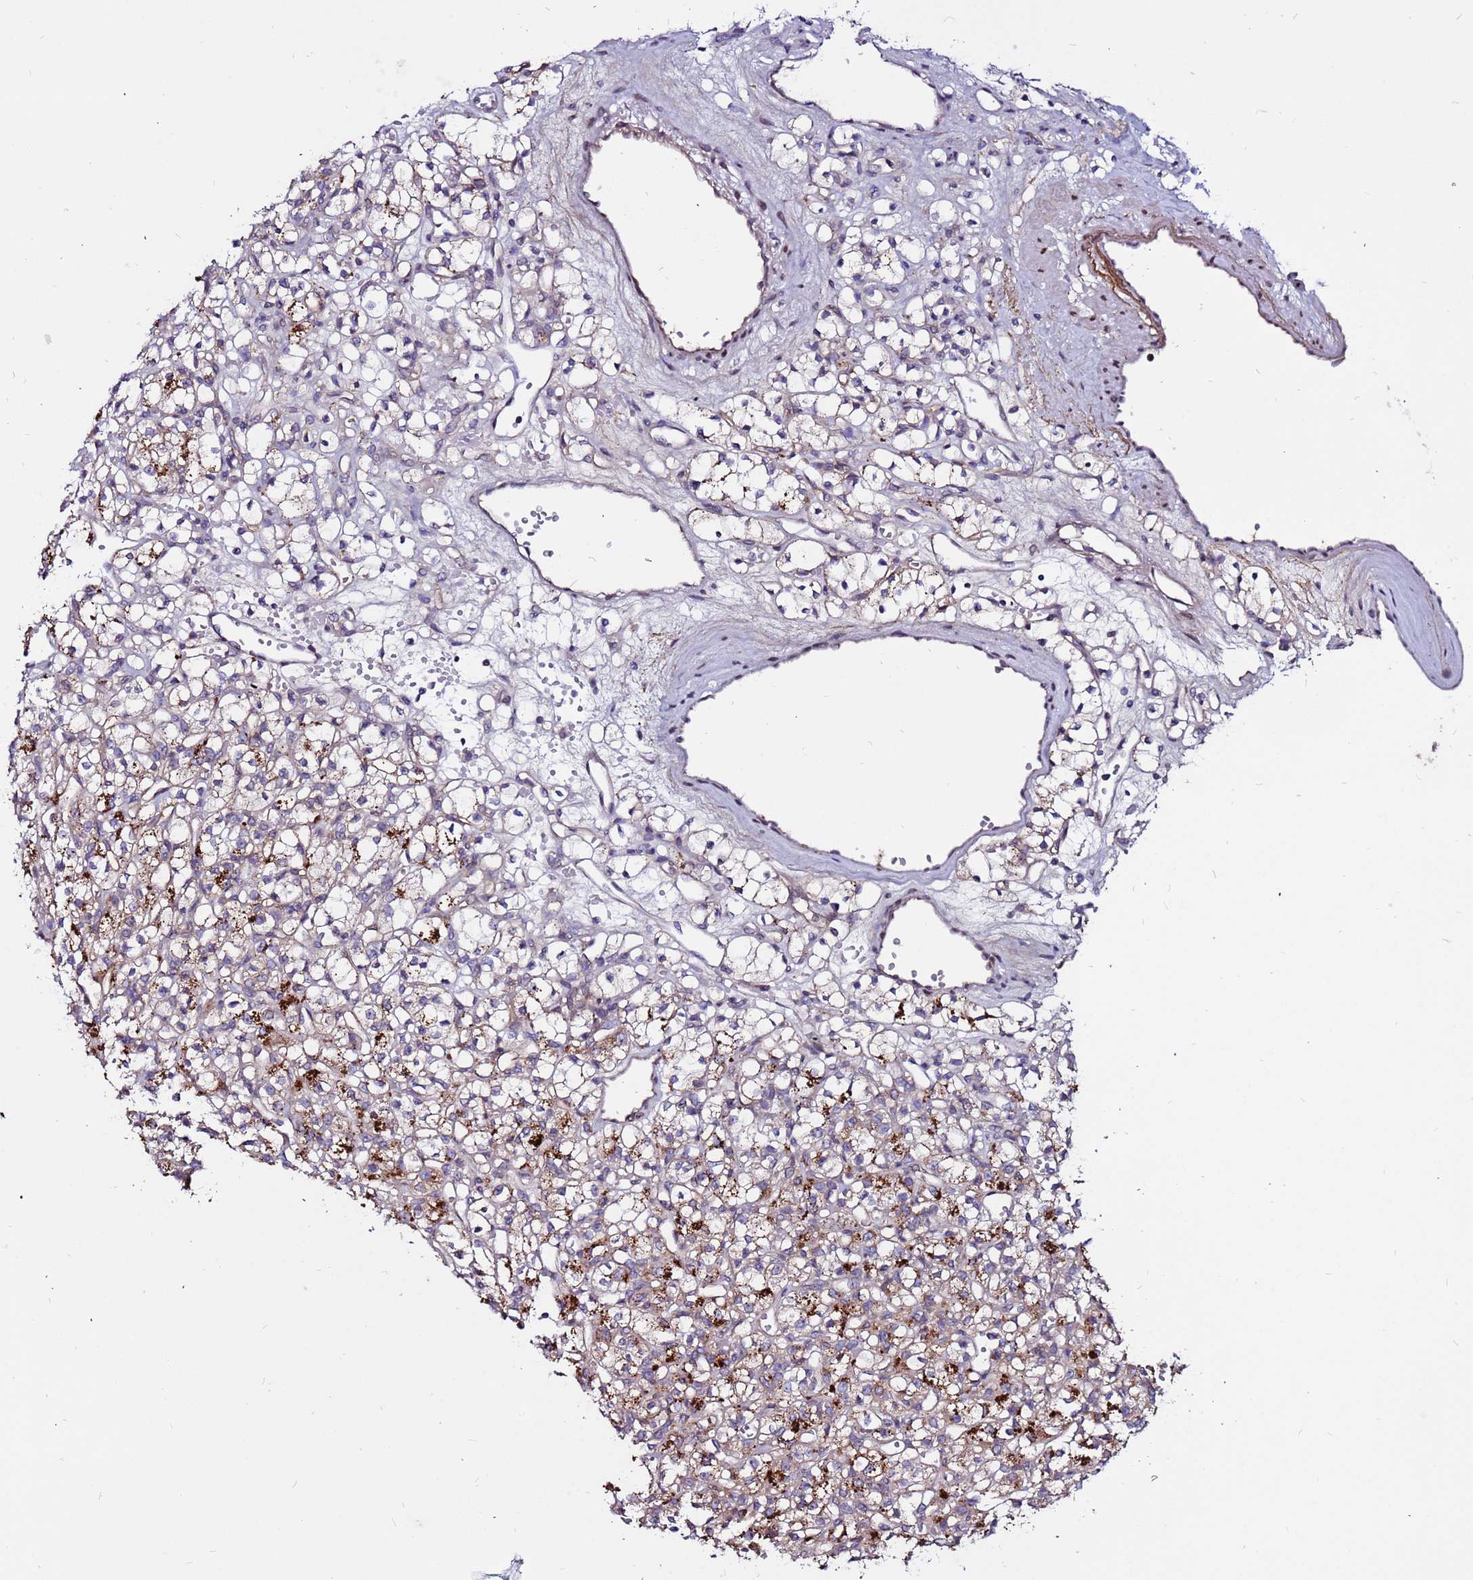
{"staining": {"intensity": "moderate", "quantity": ">75%", "location": "cytoplasmic/membranous"}, "tissue": "renal cancer", "cell_type": "Tumor cells", "image_type": "cancer", "snomed": [{"axis": "morphology", "description": "Adenocarcinoma, NOS"}, {"axis": "topography", "description": "Kidney"}], "caption": "IHC (DAB (3,3'-diaminobenzidine)) staining of human renal cancer displays moderate cytoplasmic/membranous protein staining in approximately >75% of tumor cells. (IHC, brightfield microscopy, high magnification).", "gene": "CCDC71", "patient": {"sex": "female", "age": 59}}